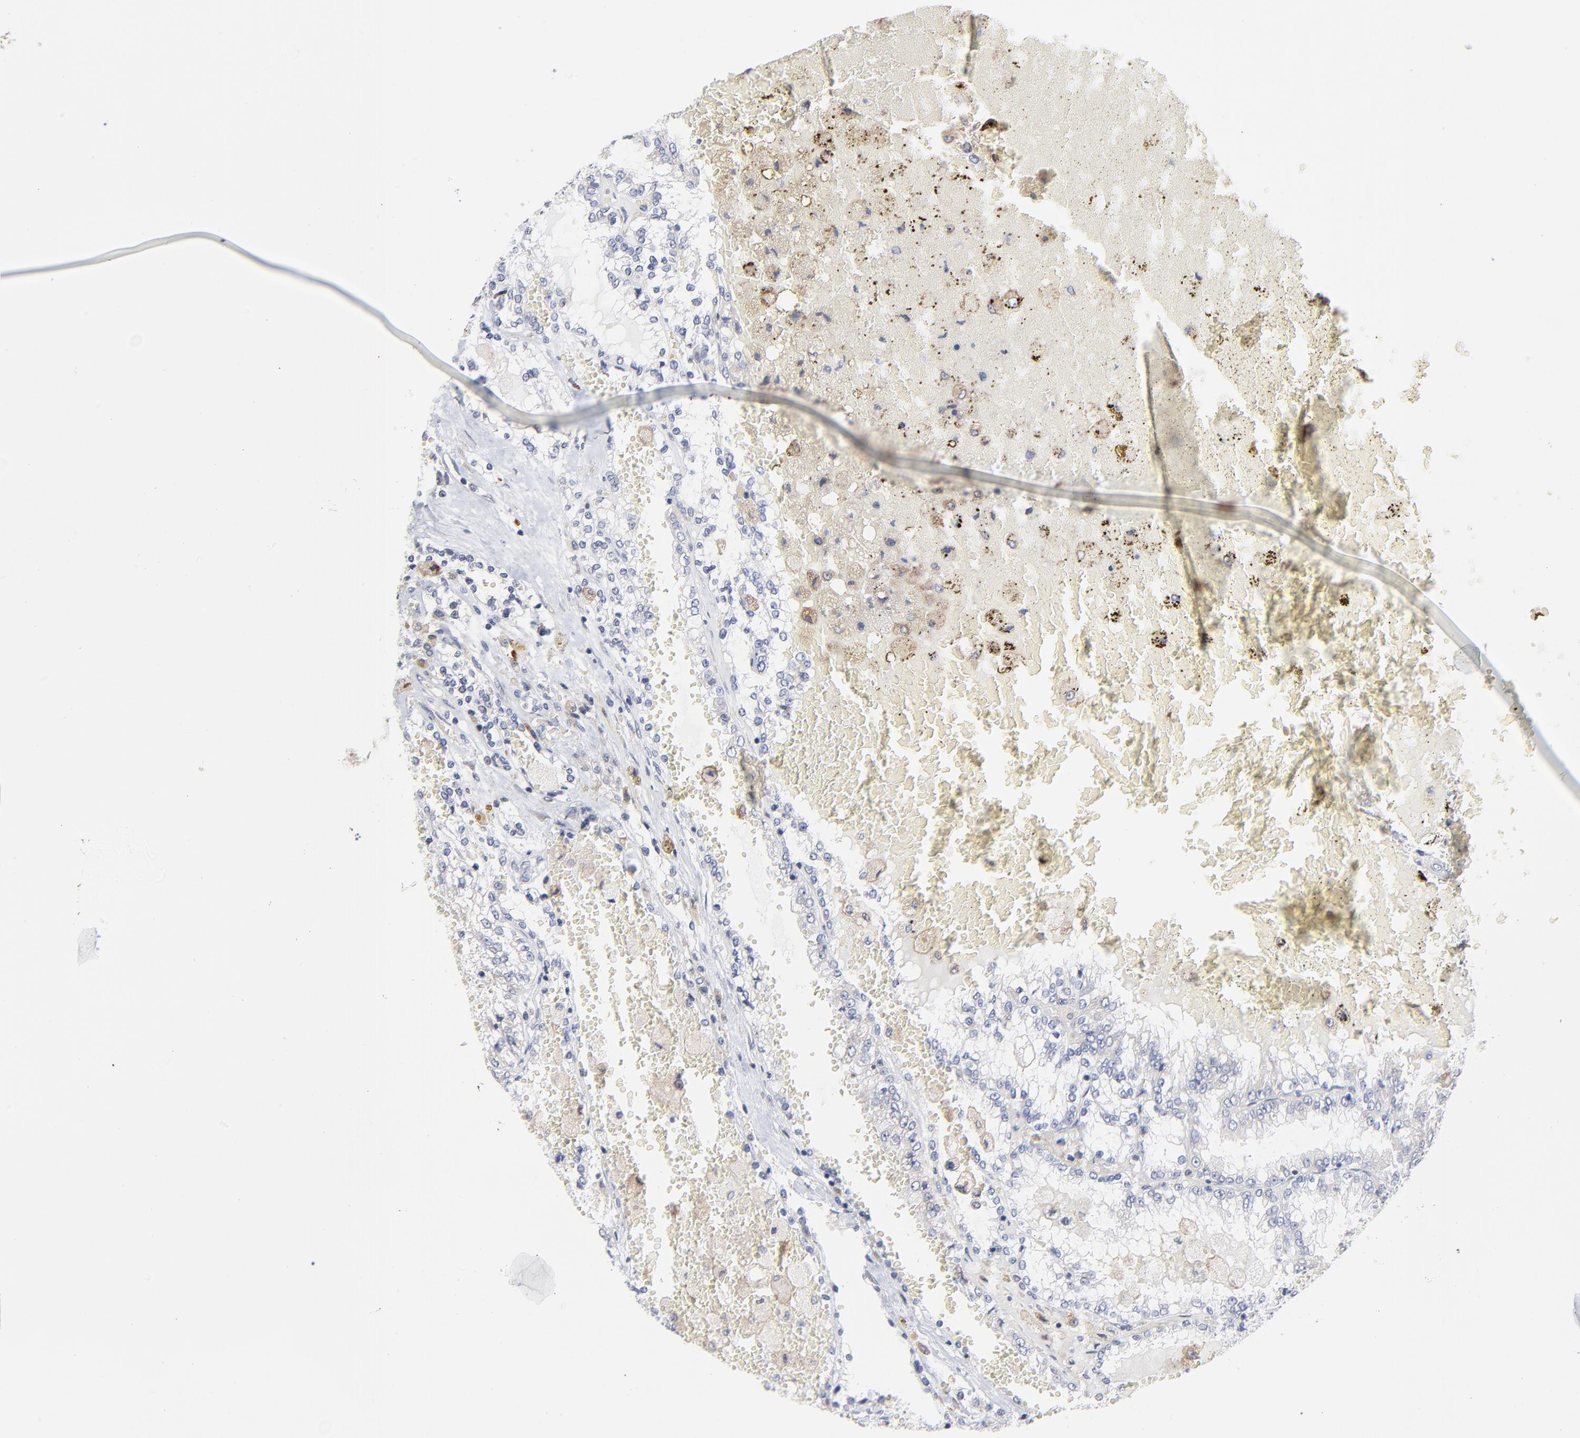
{"staining": {"intensity": "negative", "quantity": "none", "location": "none"}, "tissue": "renal cancer", "cell_type": "Tumor cells", "image_type": "cancer", "snomed": [{"axis": "morphology", "description": "Adenocarcinoma, NOS"}, {"axis": "topography", "description": "Kidney"}], "caption": "The photomicrograph reveals no significant expression in tumor cells of renal cancer.", "gene": "TRIM22", "patient": {"sex": "female", "age": 56}}